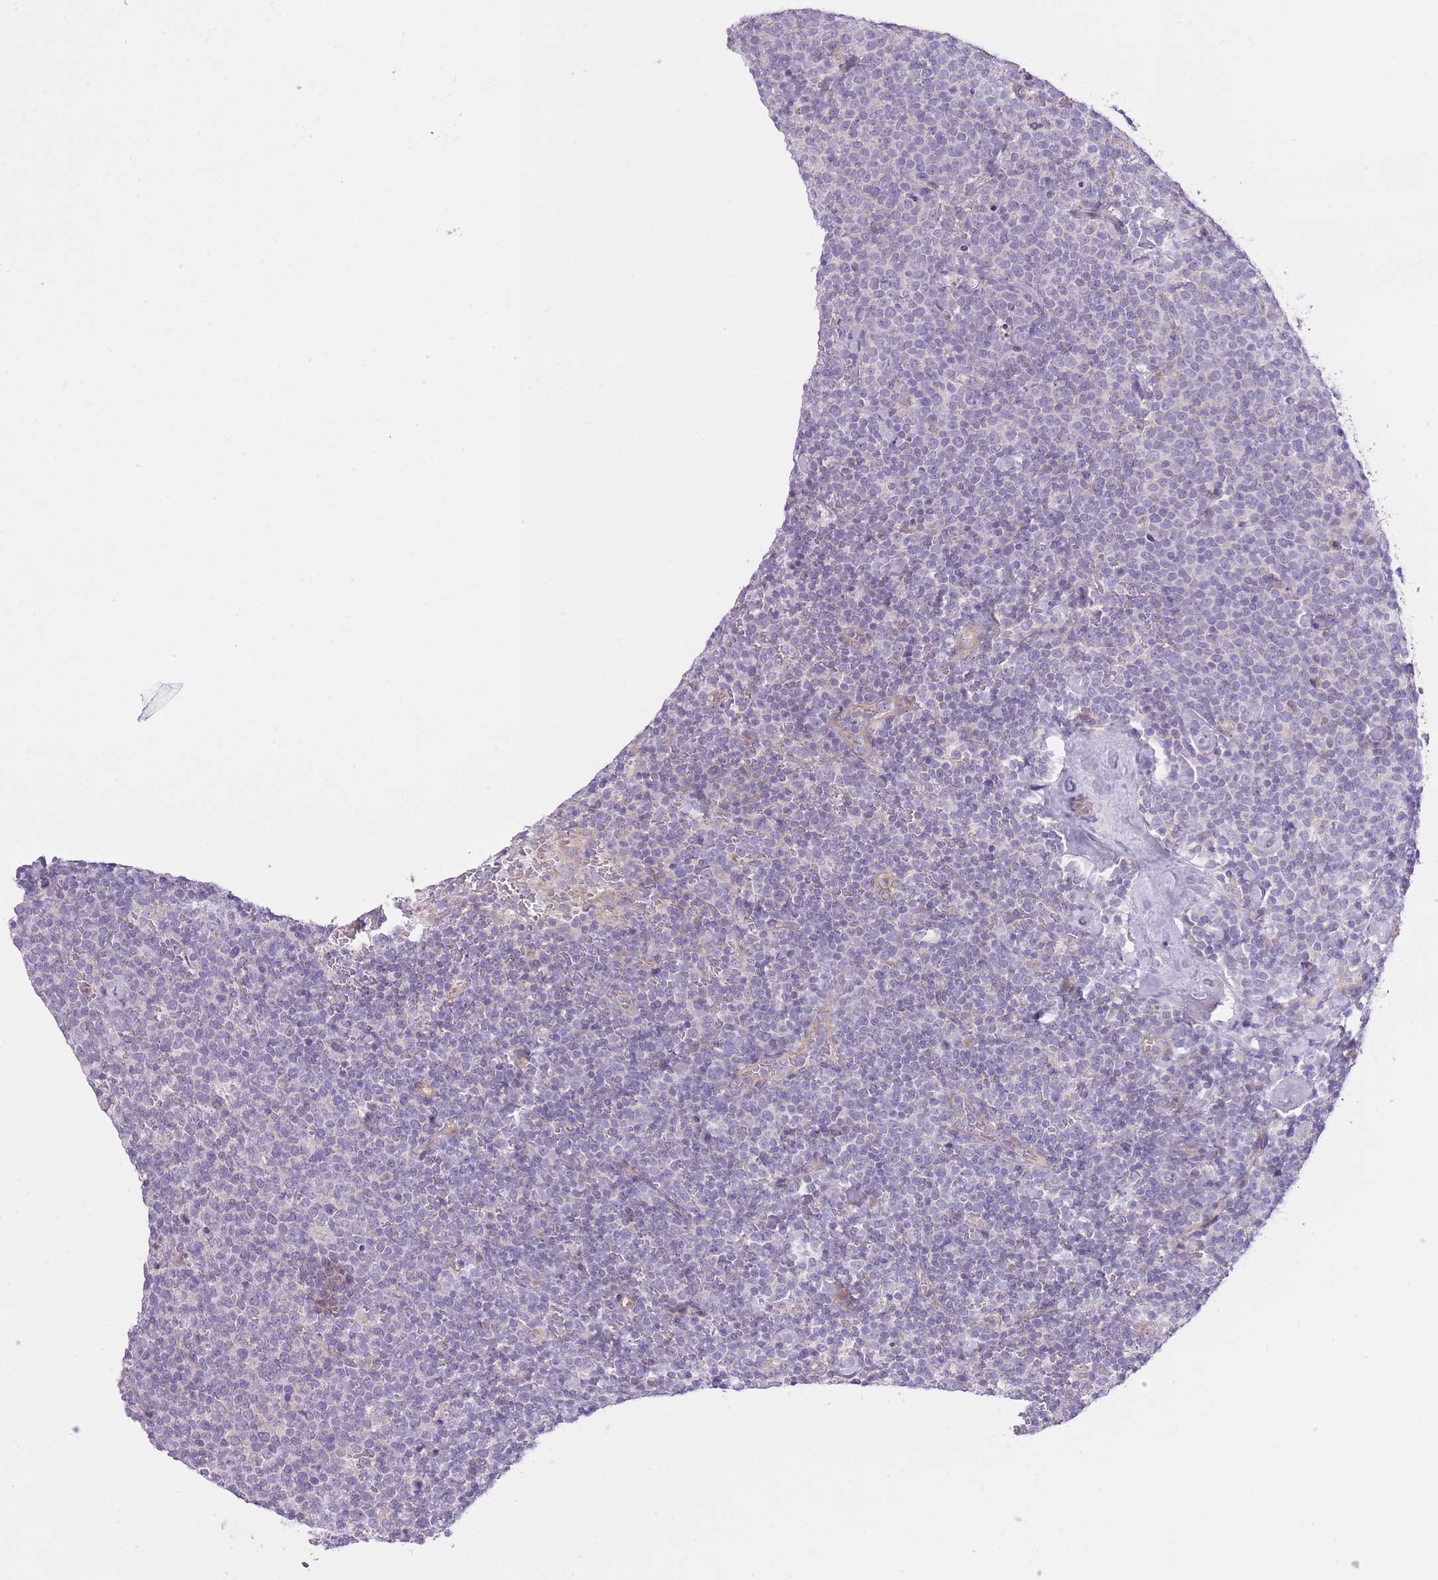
{"staining": {"intensity": "negative", "quantity": "none", "location": "none"}, "tissue": "lymphoma", "cell_type": "Tumor cells", "image_type": "cancer", "snomed": [{"axis": "morphology", "description": "Malignant lymphoma, non-Hodgkin's type, High grade"}, {"axis": "topography", "description": "Lymph node"}], "caption": "High magnification brightfield microscopy of lymphoma stained with DAB (brown) and counterstained with hematoxylin (blue): tumor cells show no significant positivity. (DAB immunohistochemistry (IHC) with hematoxylin counter stain).", "gene": "REV1", "patient": {"sex": "male", "age": 61}}